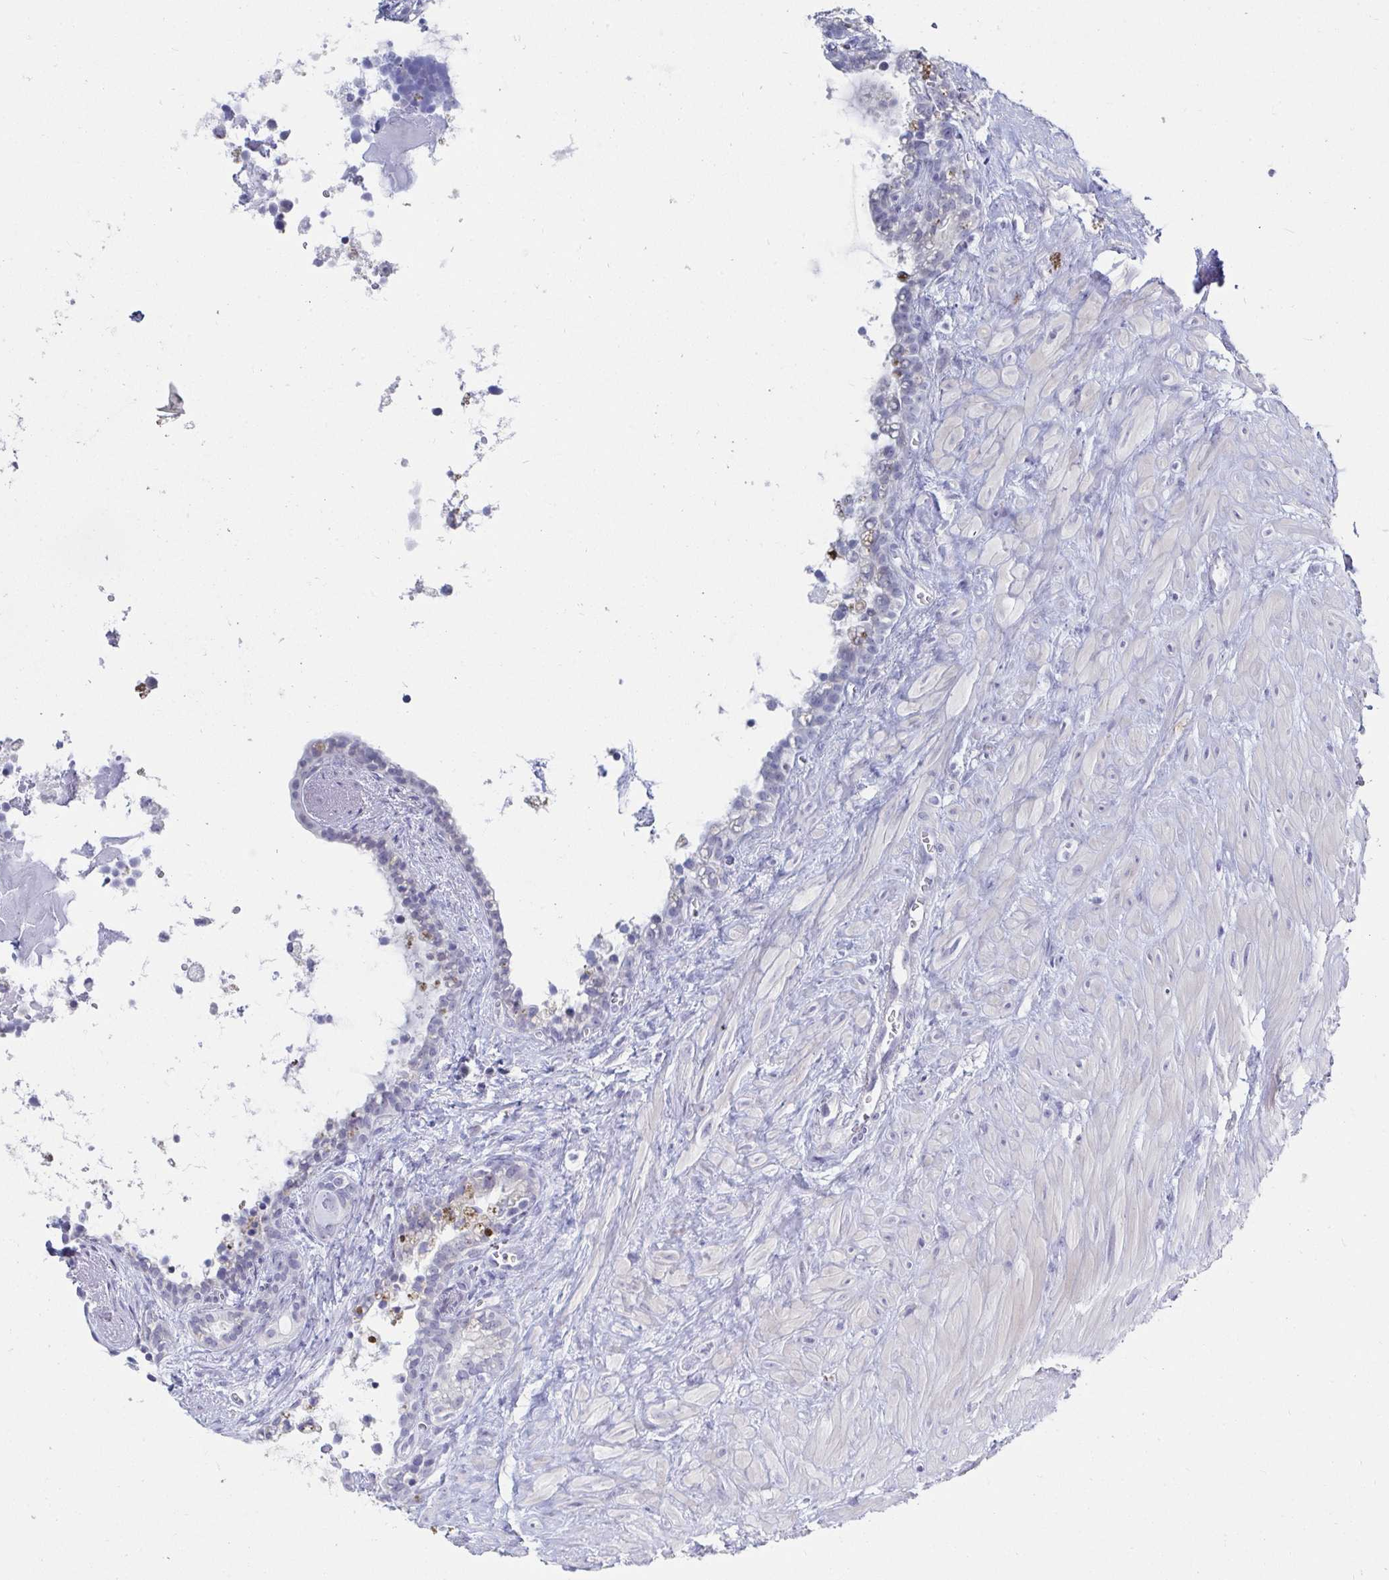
{"staining": {"intensity": "negative", "quantity": "none", "location": "none"}, "tissue": "seminal vesicle", "cell_type": "Glandular cells", "image_type": "normal", "snomed": [{"axis": "morphology", "description": "Normal tissue, NOS"}, {"axis": "topography", "description": "Seminal veicle"}], "caption": "Immunohistochemistry photomicrograph of benign seminal vesicle: human seminal vesicle stained with DAB shows no significant protein positivity in glandular cells.", "gene": "OR10K1", "patient": {"sex": "male", "age": 76}}